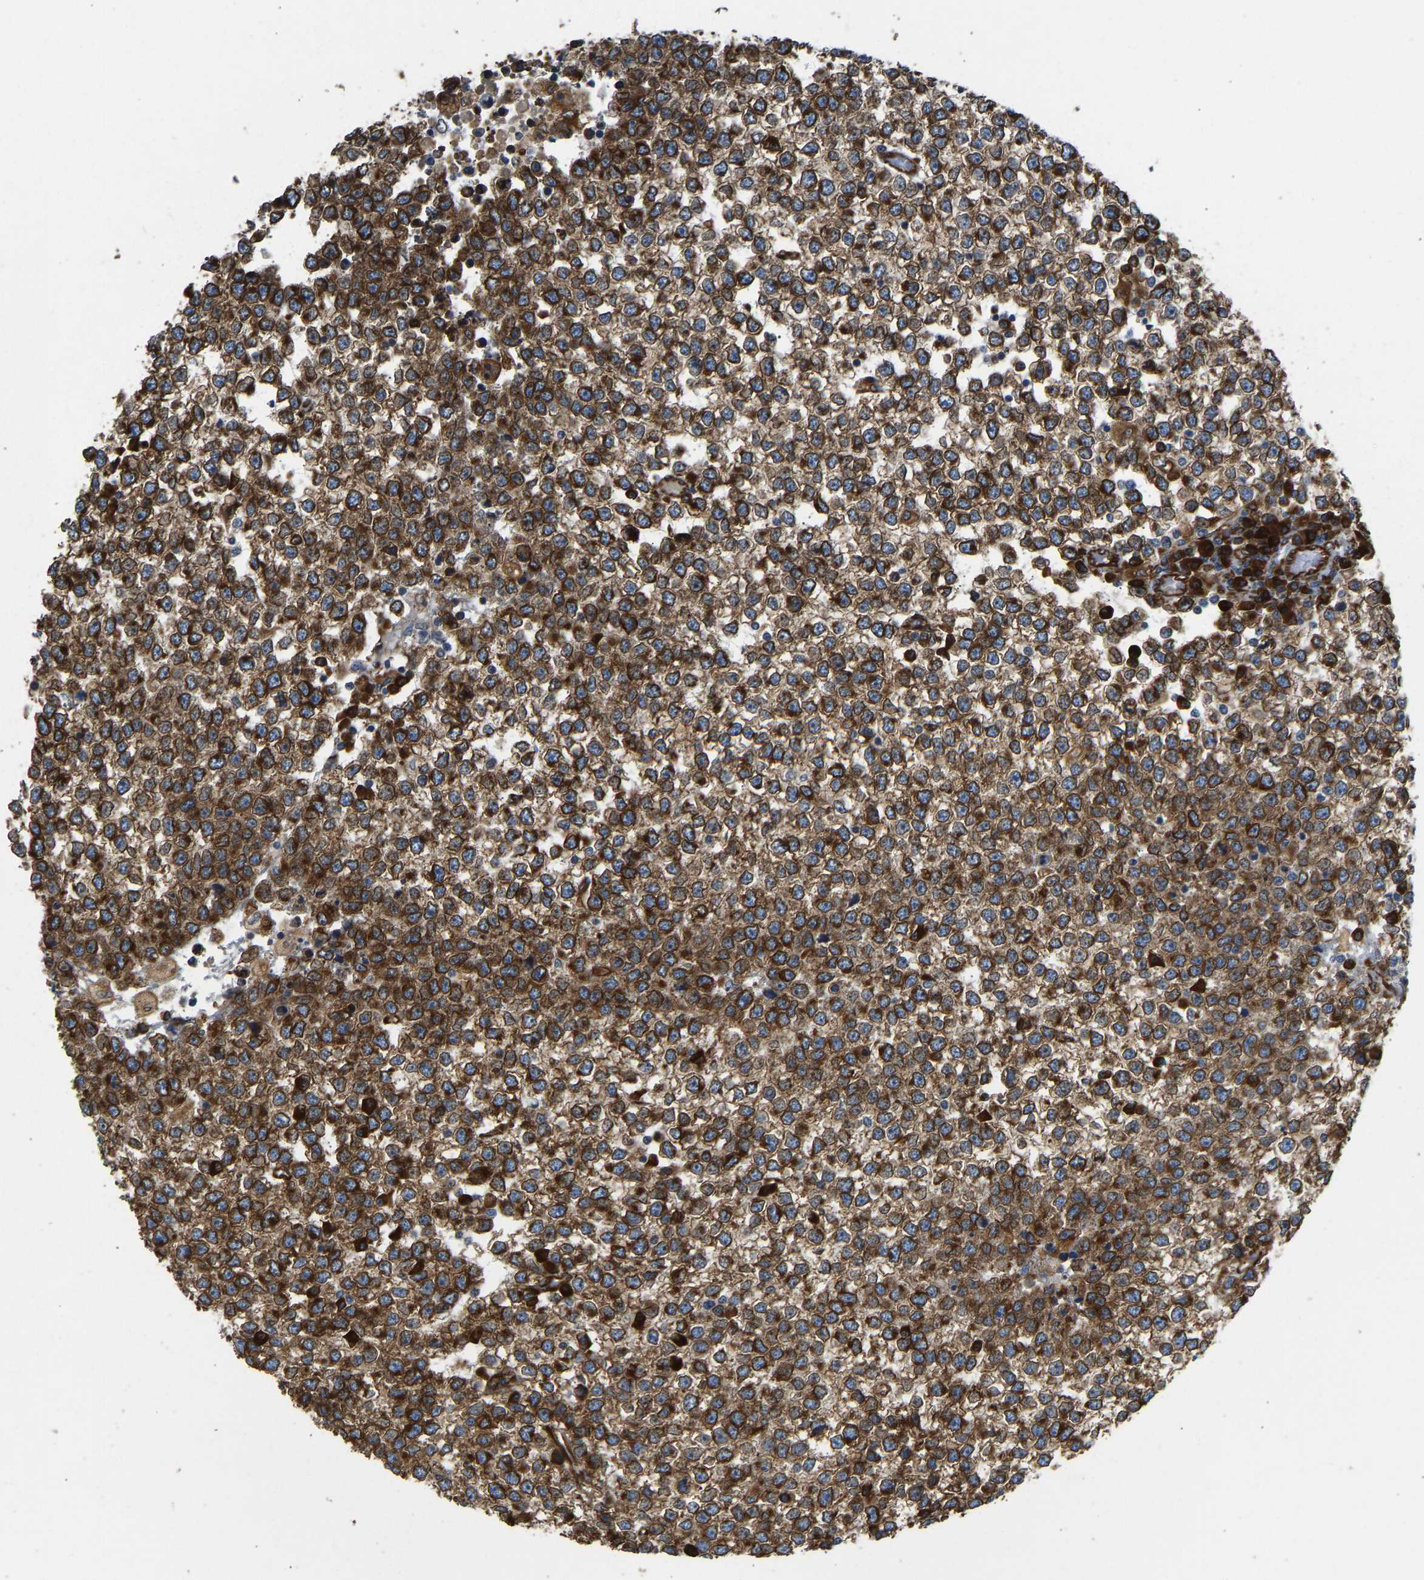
{"staining": {"intensity": "strong", "quantity": ">75%", "location": "cytoplasmic/membranous,nuclear"}, "tissue": "testis cancer", "cell_type": "Tumor cells", "image_type": "cancer", "snomed": [{"axis": "morphology", "description": "Seminoma, NOS"}, {"axis": "topography", "description": "Testis"}], "caption": "Seminoma (testis) stained for a protein (brown) reveals strong cytoplasmic/membranous and nuclear positive positivity in about >75% of tumor cells.", "gene": "BEX3", "patient": {"sex": "male", "age": 65}}